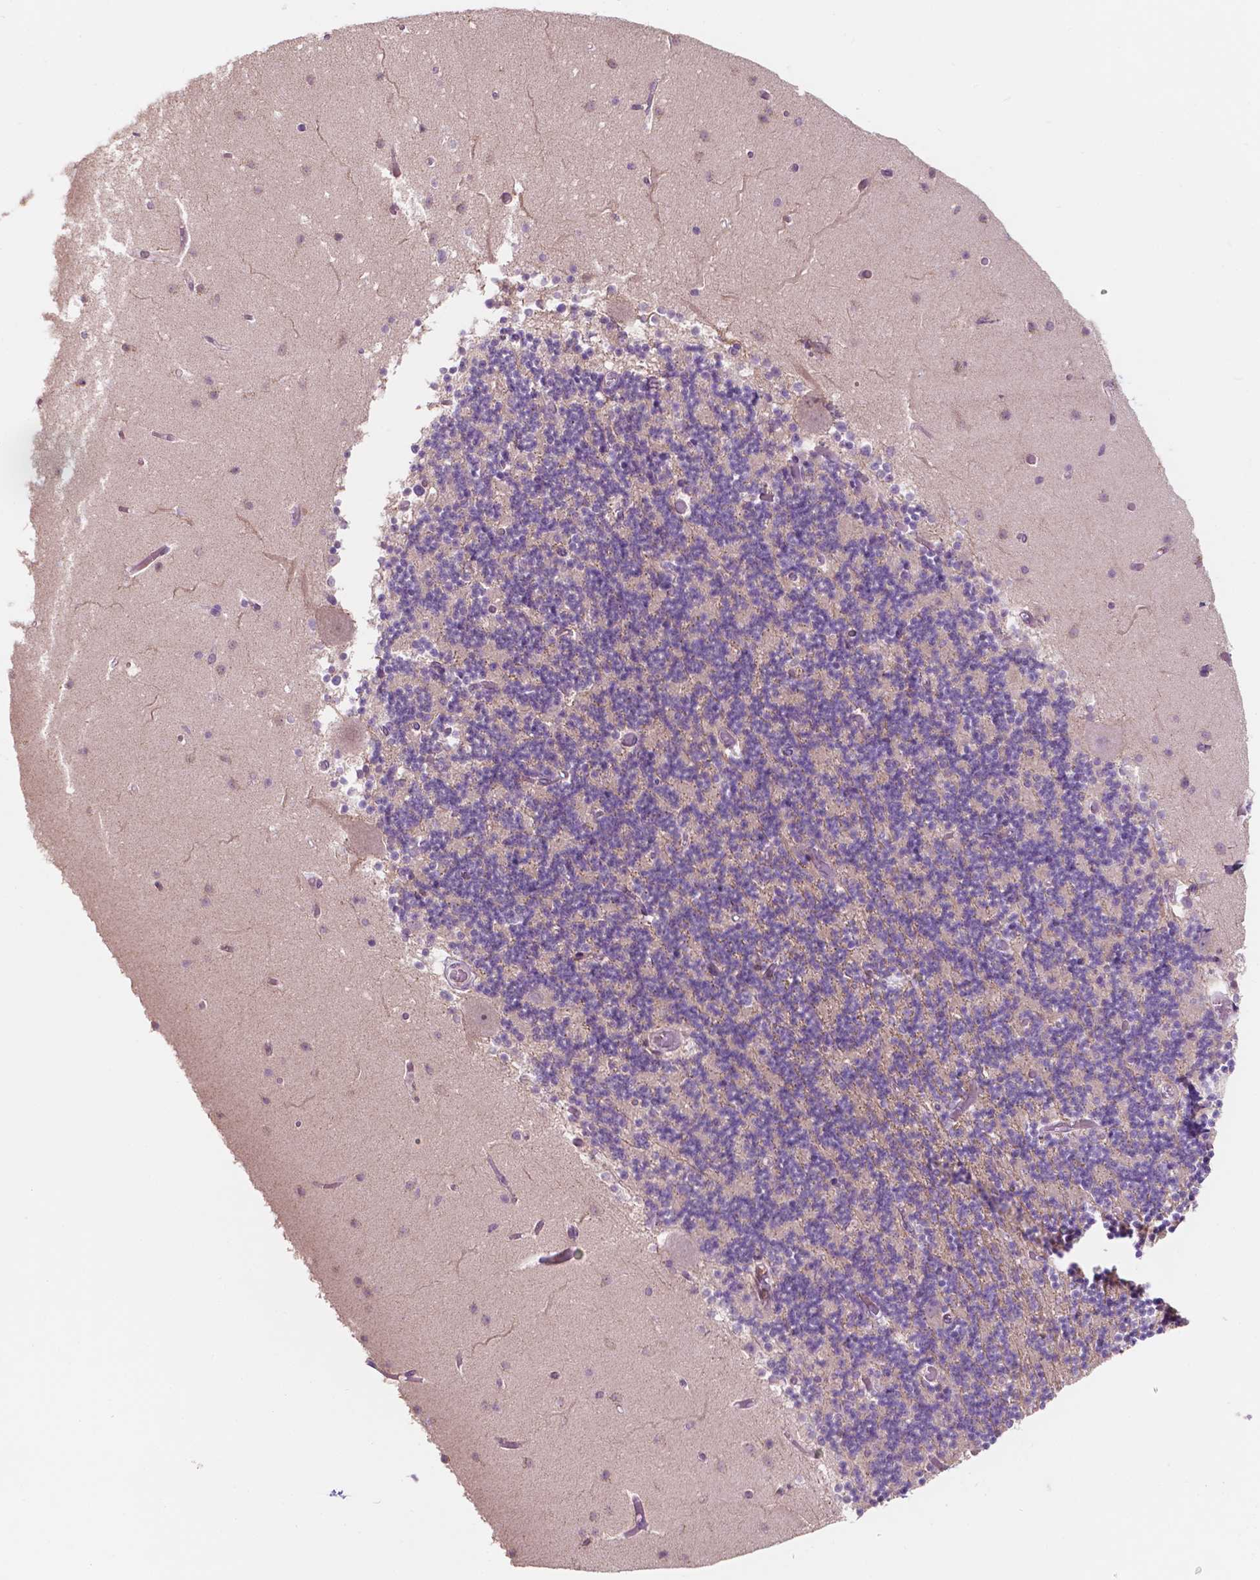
{"staining": {"intensity": "weak", "quantity": "25%-75%", "location": "cytoplasmic/membranous"}, "tissue": "cerebellum", "cell_type": "Cells in granular layer", "image_type": "normal", "snomed": [{"axis": "morphology", "description": "Normal tissue, NOS"}, {"axis": "topography", "description": "Cerebellum"}], "caption": "A histopathology image showing weak cytoplasmic/membranous positivity in approximately 25%-75% of cells in granular layer in benign cerebellum, as visualized by brown immunohistochemical staining.", "gene": "TM6SF2", "patient": {"sex": "female", "age": 28}}